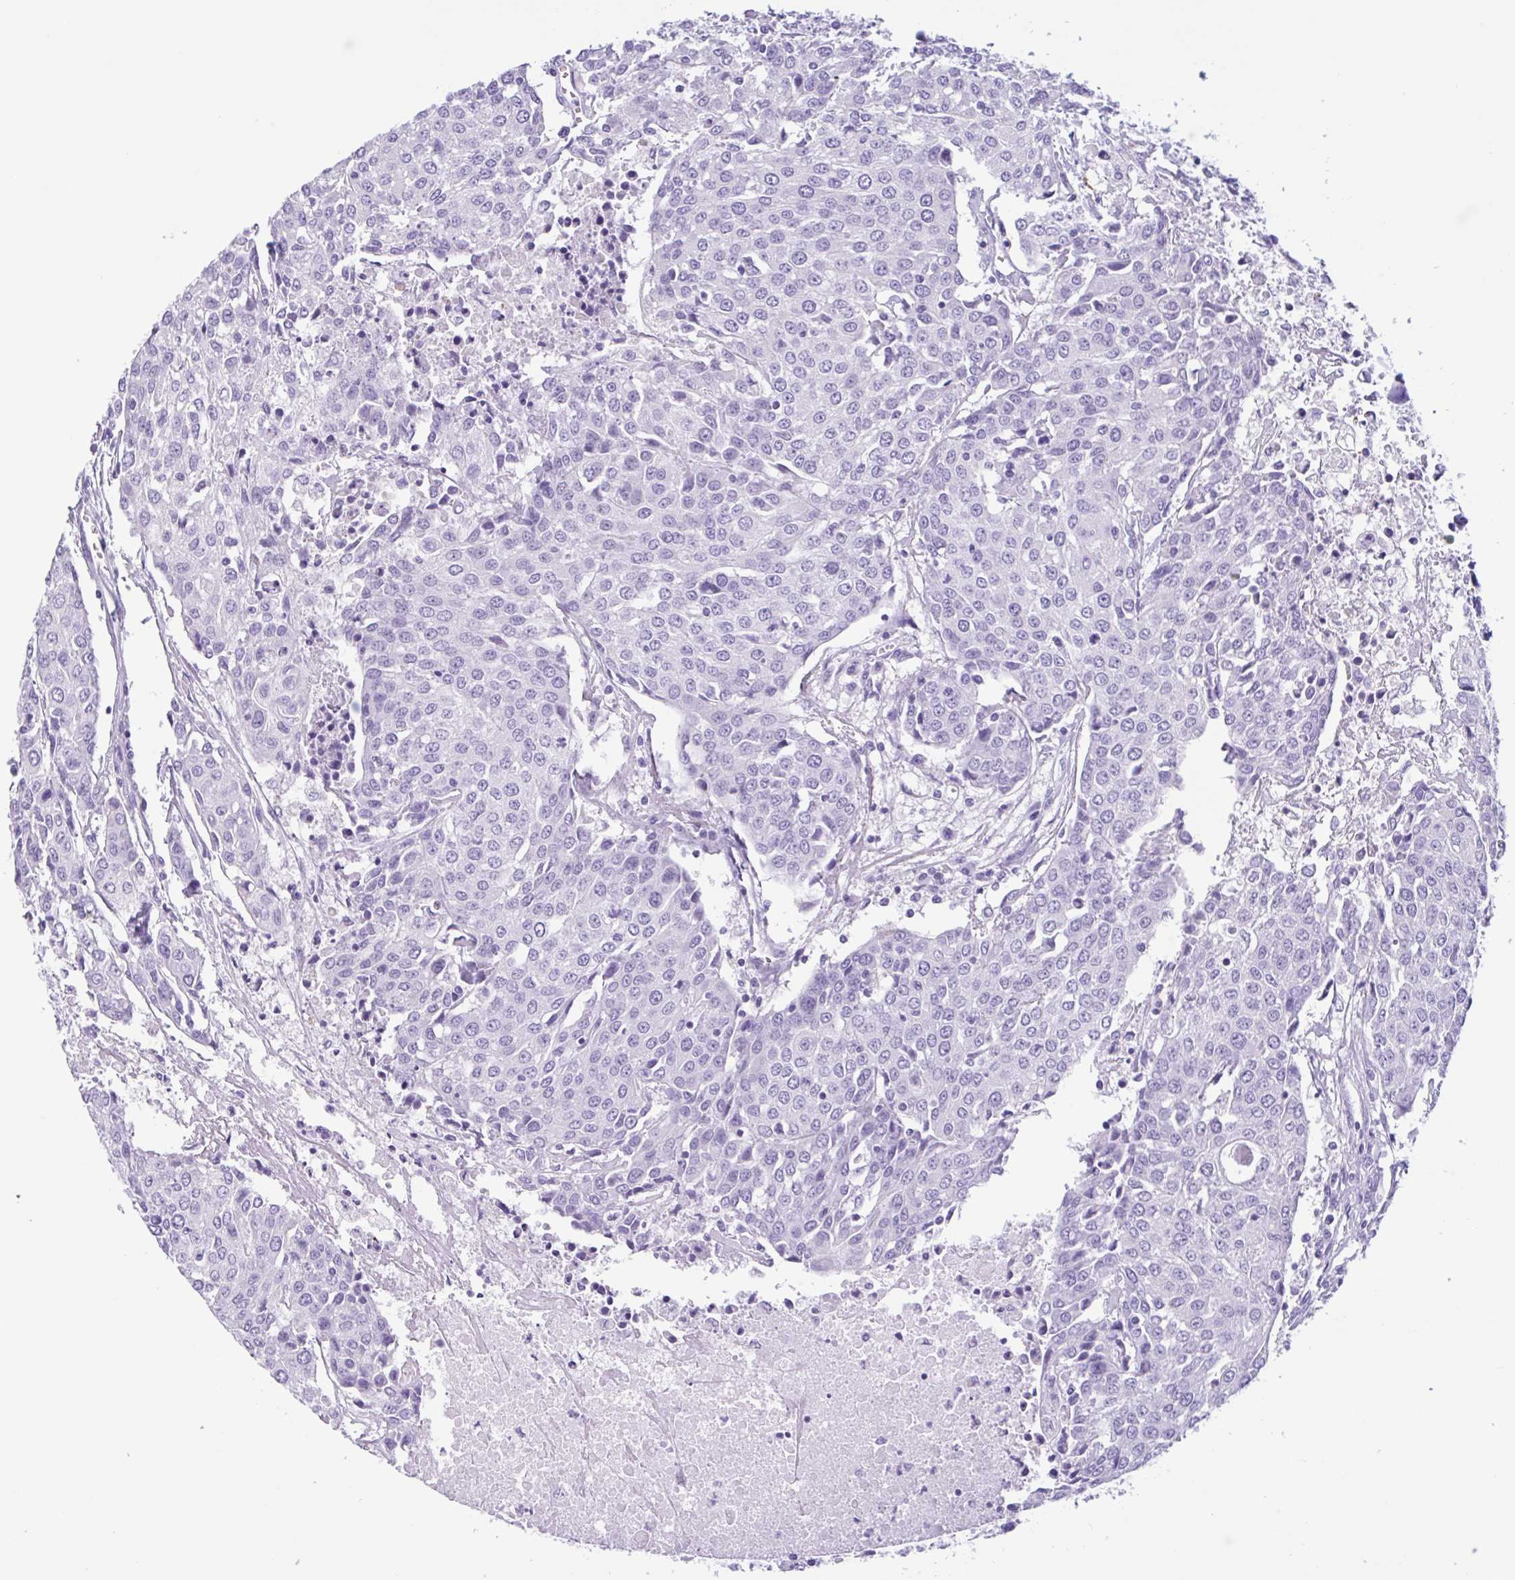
{"staining": {"intensity": "negative", "quantity": "none", "location": "none"}, "tissue": "urothelial cancer", "cell_type": "Tumor cells", "image_type": "cancer", "snomed": [{"axis": "morphology", "description": "Urothelial carcinoma, High grade"}, {"axis": "topography", "description": "Urinary bladder"}], "caption": "DAB (3,3'-diaminobenzidine) immunohistochemical staining of urothelial carcinoma (high-grade) shows no significant positivity in tumor cells.", "gene": "CTSE", "patient": {"sex": "female", "age": 85}}